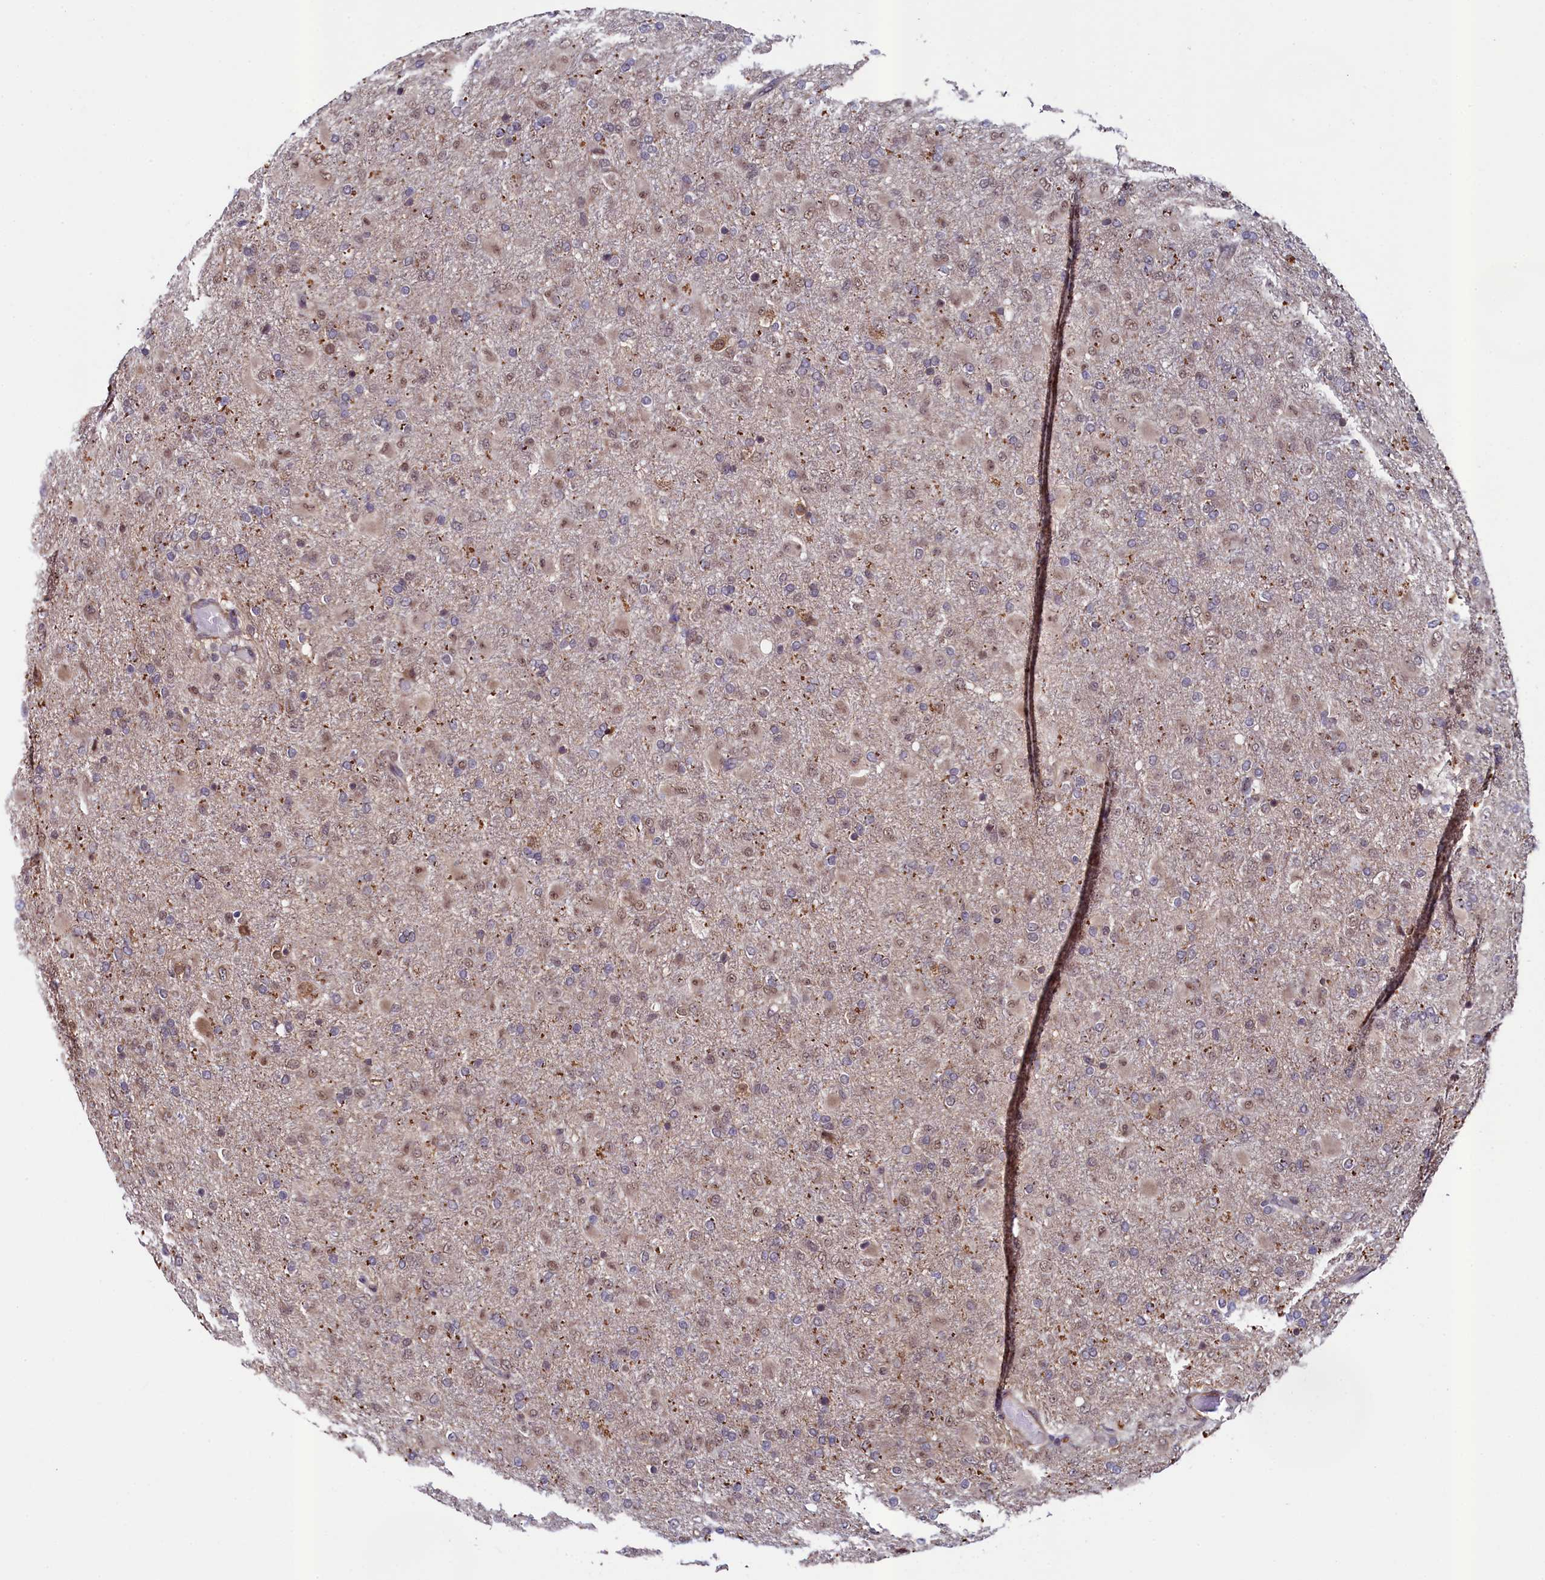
{"staining": {"intensity": "weak", "quantity": "25%-75%", "location": "cytoplasmic/membranous,nuclear"}, "tissue": "glioma", "cell_type": "Tumor cells", "image_type": "cancer", "snomed": [{"axis": "morphology", "description": "Glioma, malignant, Low grade"}, {"axis": "topography", "description": "Brain"}], "caption": "DAB immunohistochemical staining of human malignant glioma (low-grade) shows weak cytoplasmic/membranous and nuclear protein staining in about 25%-75% of tumor cells. (DAB (3,3'-diaminobenzidine) IHC with brightfield microscopy, high magnification).", "gene": "LEO1", "patient": {"sex": "male", "age": 65}}